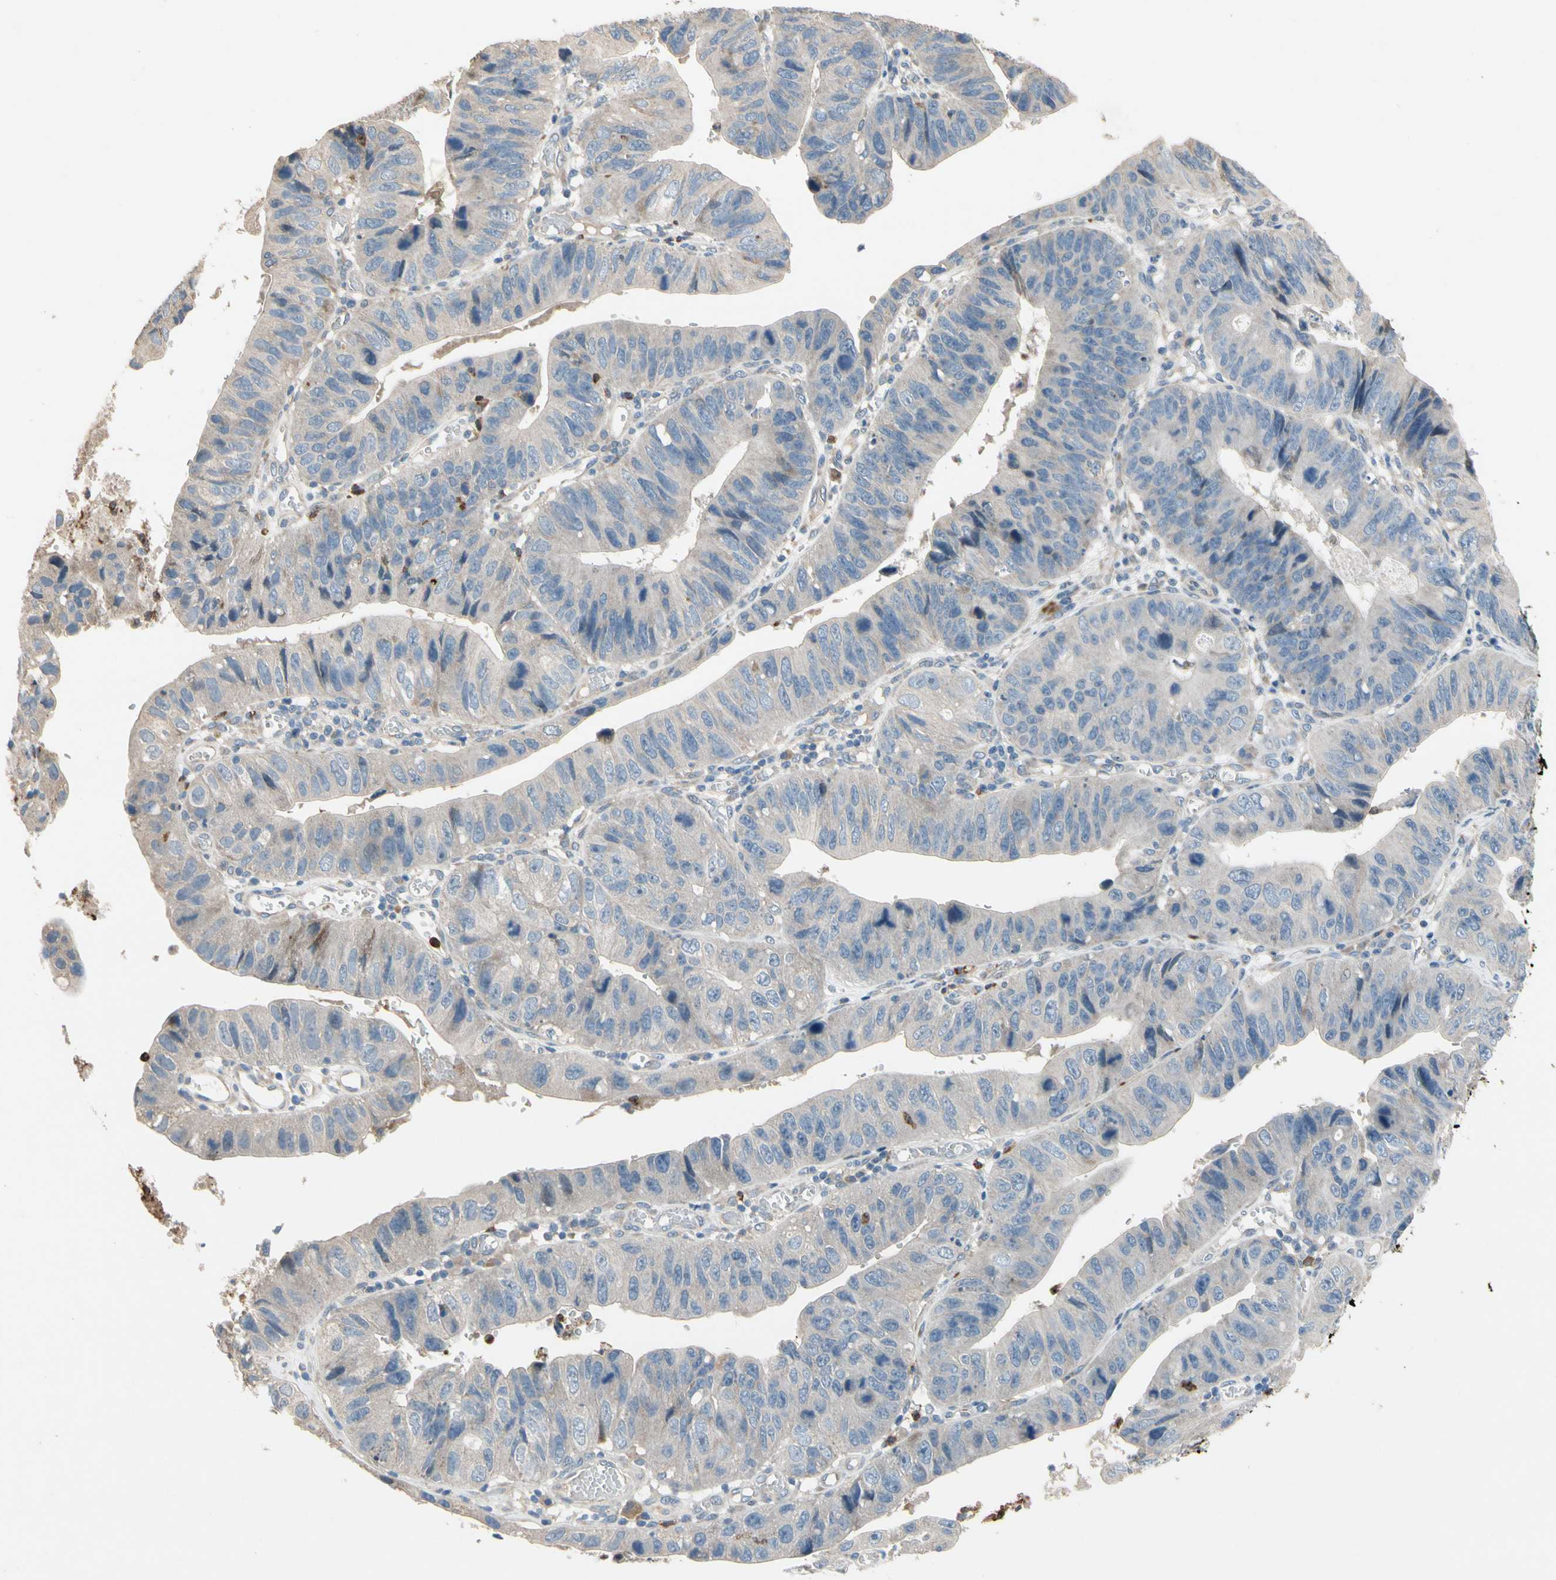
{"staining": {"intensity": "negative", "quantity": "none", "location": "none"}, "tissue": "stomach cancer", "cell_type": "Tumor cells", "image_type": "cancer", "snomed": [{"axis": "morphology", "description": "Adenocarcinoma, NOS"}, {"axis": "topography", "description": "Stomach"}], "caption": "Immunohistochemistry photomicrograph of human stomach cancer (adenocarcinoma) stained for a protein (brown), which displays no expression in tumor cells.", "gene": "SIGLEC5", "patient": {"sex": "male", "age": 59}}